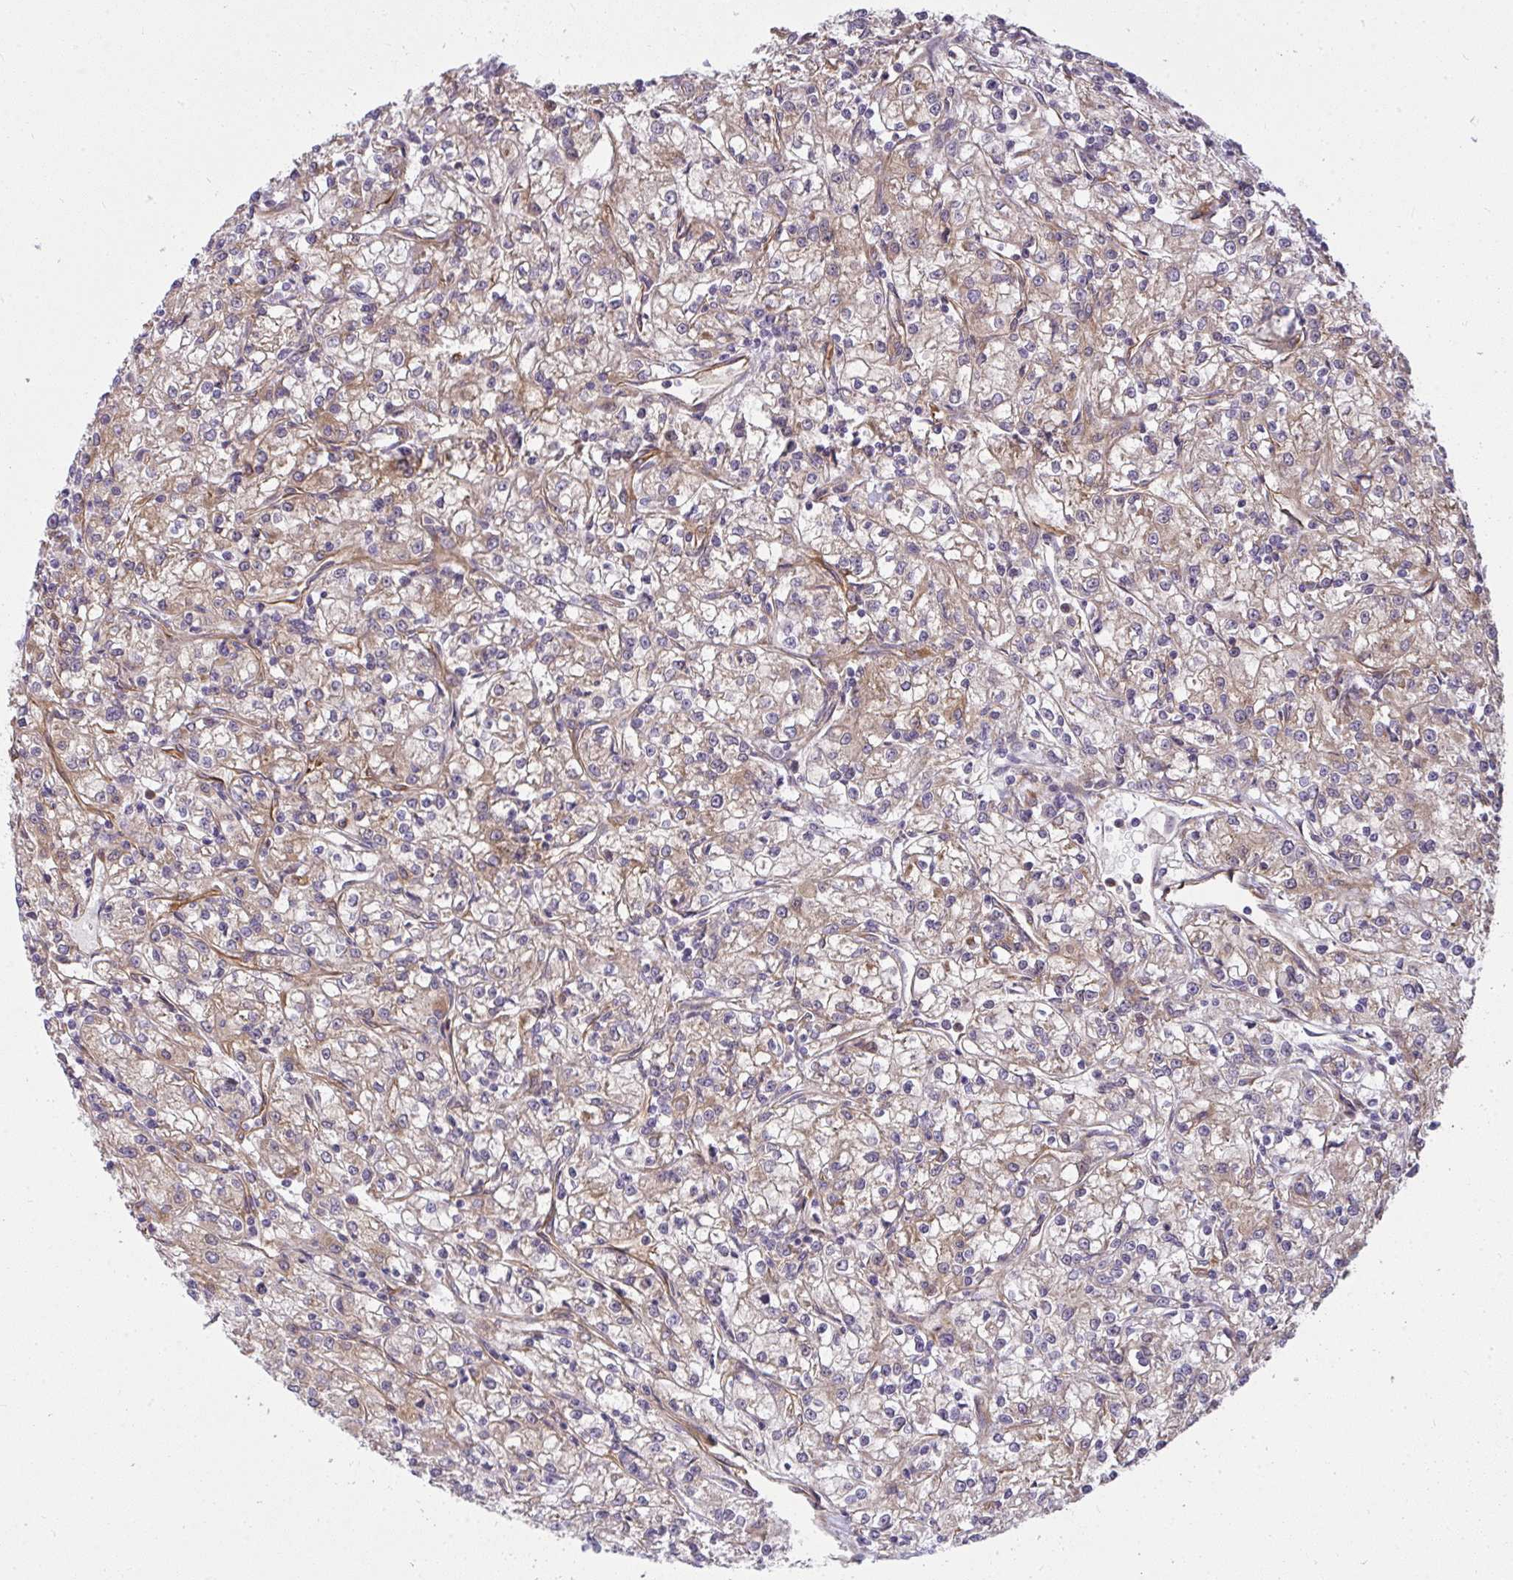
{"staining": {"intensity": "weak", "quantity": "25%-75%", "location": "cytoplasmic/membranous"}, "tissue": "renal cancer", "cell_type": "Tumor cells", "image_type": "cancer", "snomed": [{"axis": "morphology", "description": "Adenocarcinoma, NOS"}, {"axis": "topography", "description": "Kidney"}], "caption": "Immunohistochemical staining of human renal cancer (adenocarcinoma) demonstrates weak cytoplasmic/membranous protein expression in about 25%-75% of tumor cells.", "gene": "IFIT3", "patient": {"sex": "female", "age": 59}}